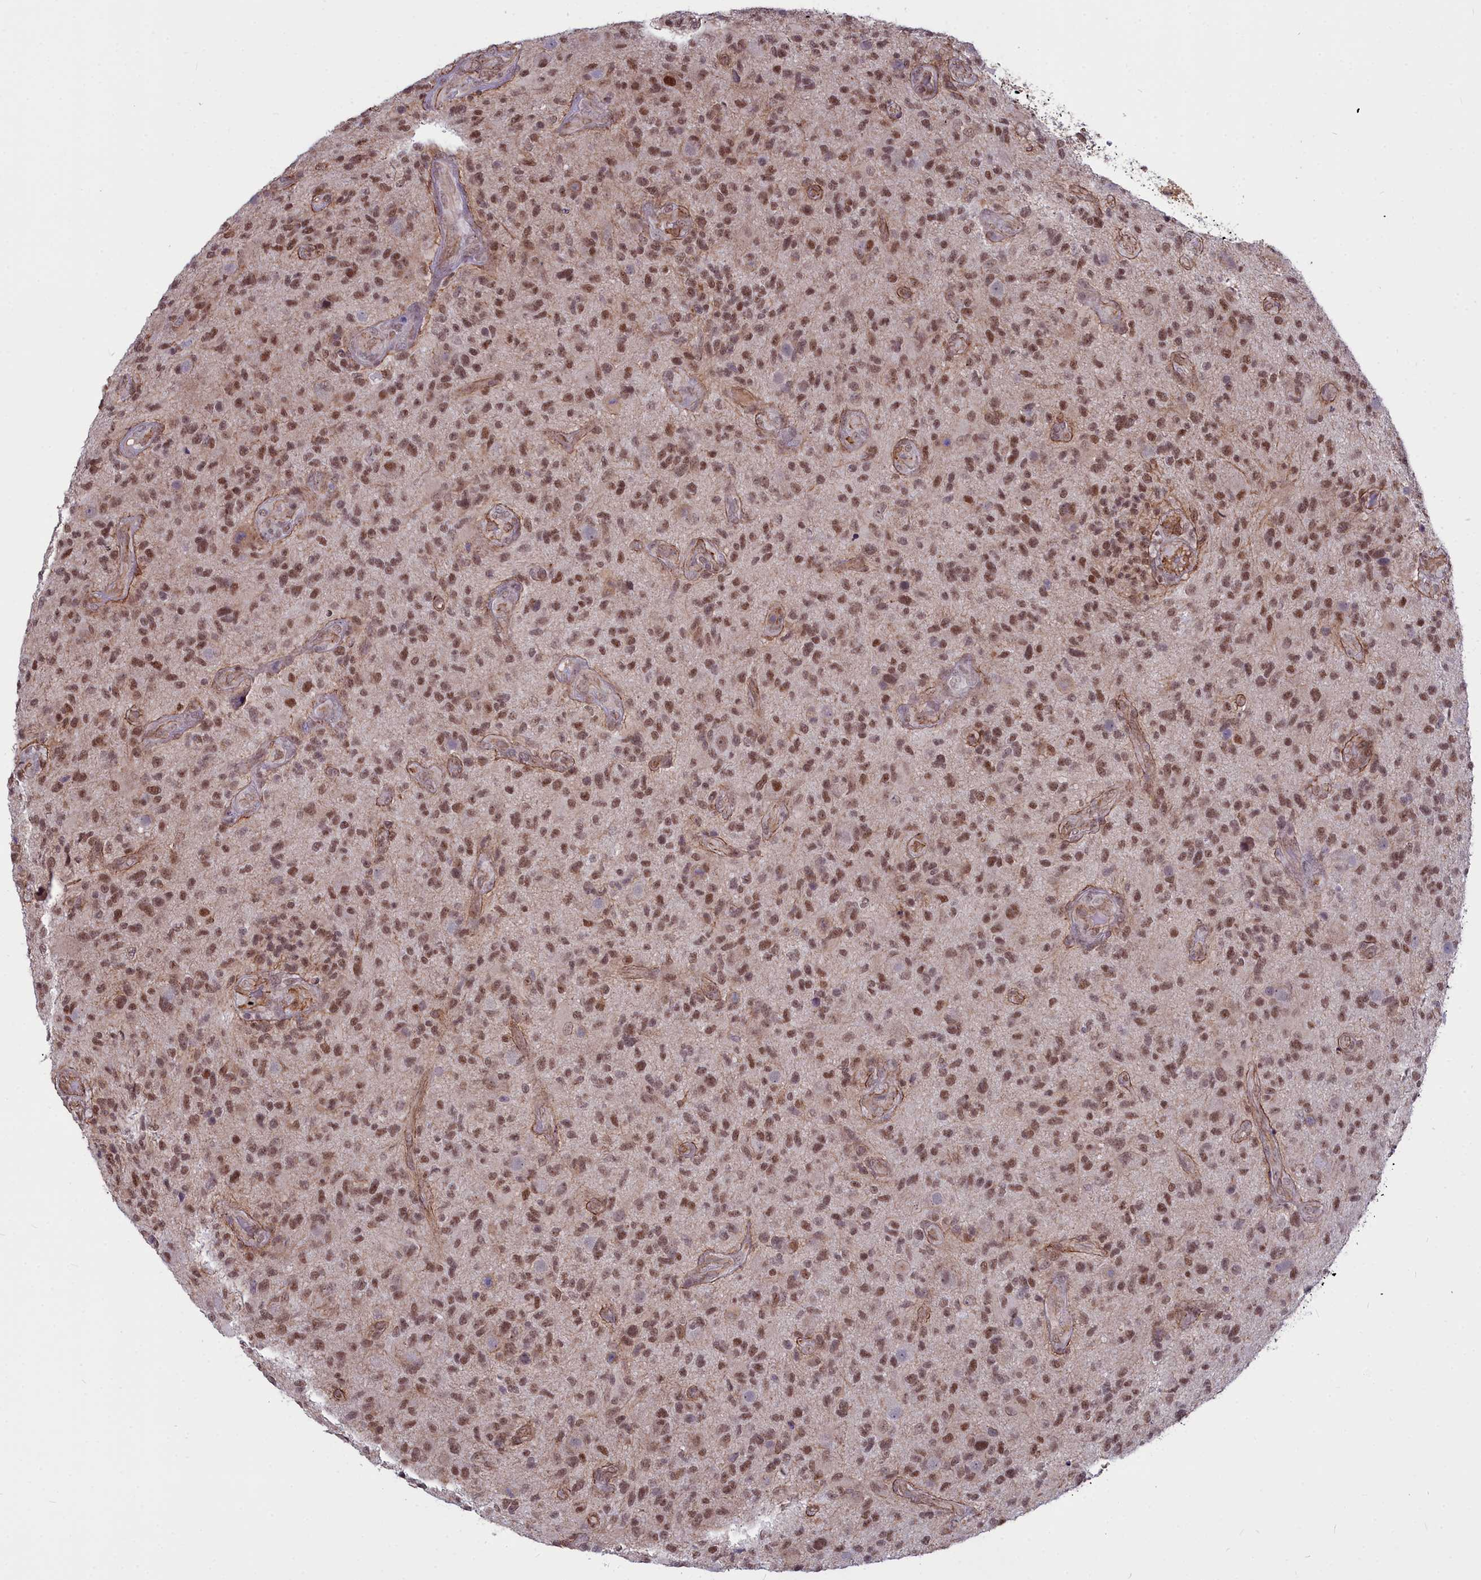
{"staining": {"intensity": "moderate", "quantity": ">75%", "location": "nuclear"}, "tissue": "glioma", "cell_type": "Tumor cells", "image_type": "cancer", "snomed": [{"axis": "morphology", "description": "Glioma, malignant, High grade"}, {"axis": "topography", "description": "Brain"}], "caption": "Glioma tissue exhibits moderate nuclear positivity in about >75% of tumor cells, visualized by immunohistochemistry. The staining is performed using DAB (3,3'-diaminobenzidine) brown chromogen to label protein expression. The nuclei are counter-stained blue using hematoxylin.", "gene": "YJU2", "patient": {"sex": "male", "age": 47}}